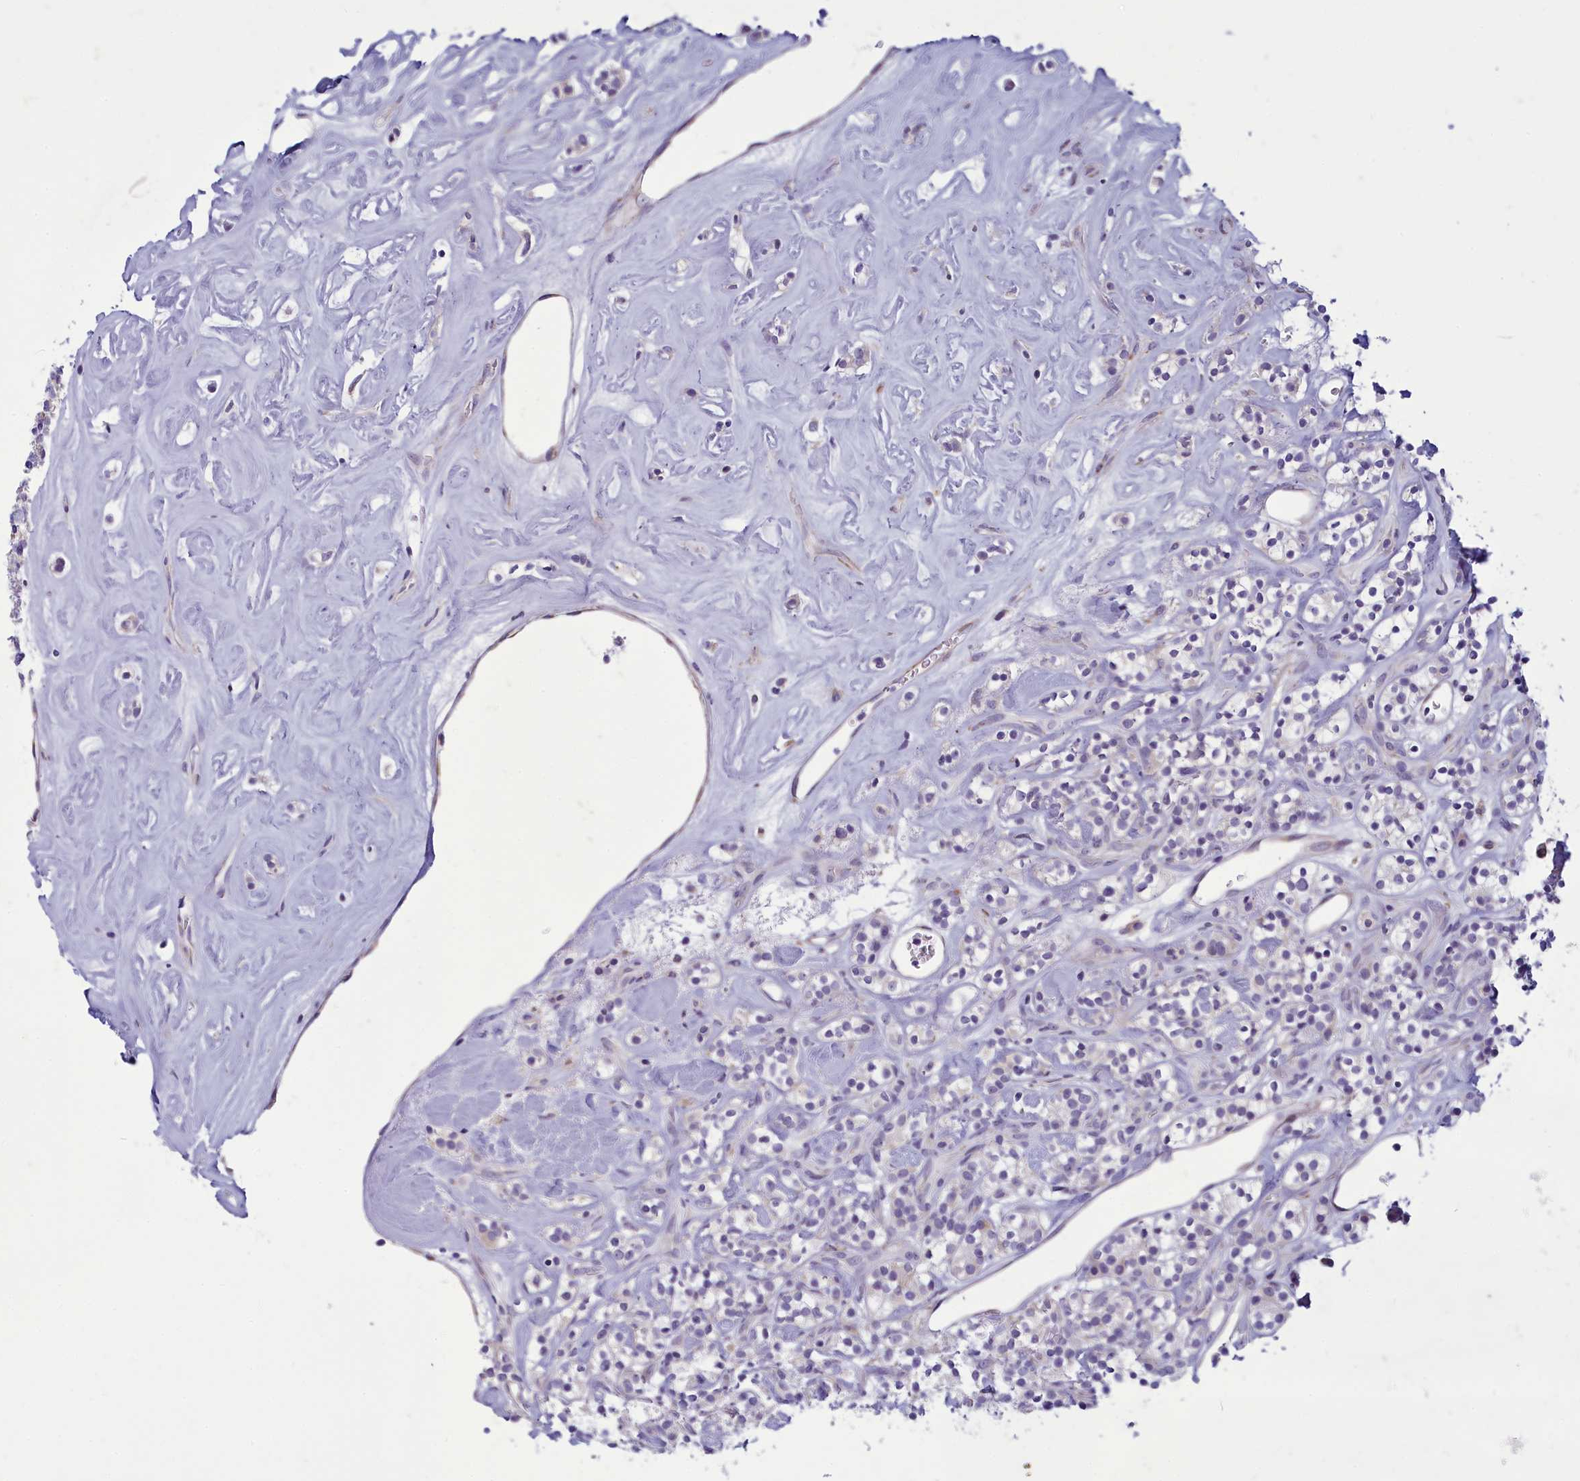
{"staining": {"intensity": "moderate", "quantity": "25%-75%", "location": "cytoplasmic/membranous"}, "tissue": "renal cancer", "cell_type": "Tumor cells", "image_type": "cancer", "snomed": [{"axis": "morphology", "description": "Adenocarcinoma, NOS"}, {"axis": "topography", "description": "Kidney"}], "caption": "Tumor cells display medium levels of moderate cytoplasmic/membranous expression in approximately 25%-75% of cells in renal cancer (adenocarcinoma).", "gene": "CENATAC", "patient": {"sex": "male", "age": 77}}